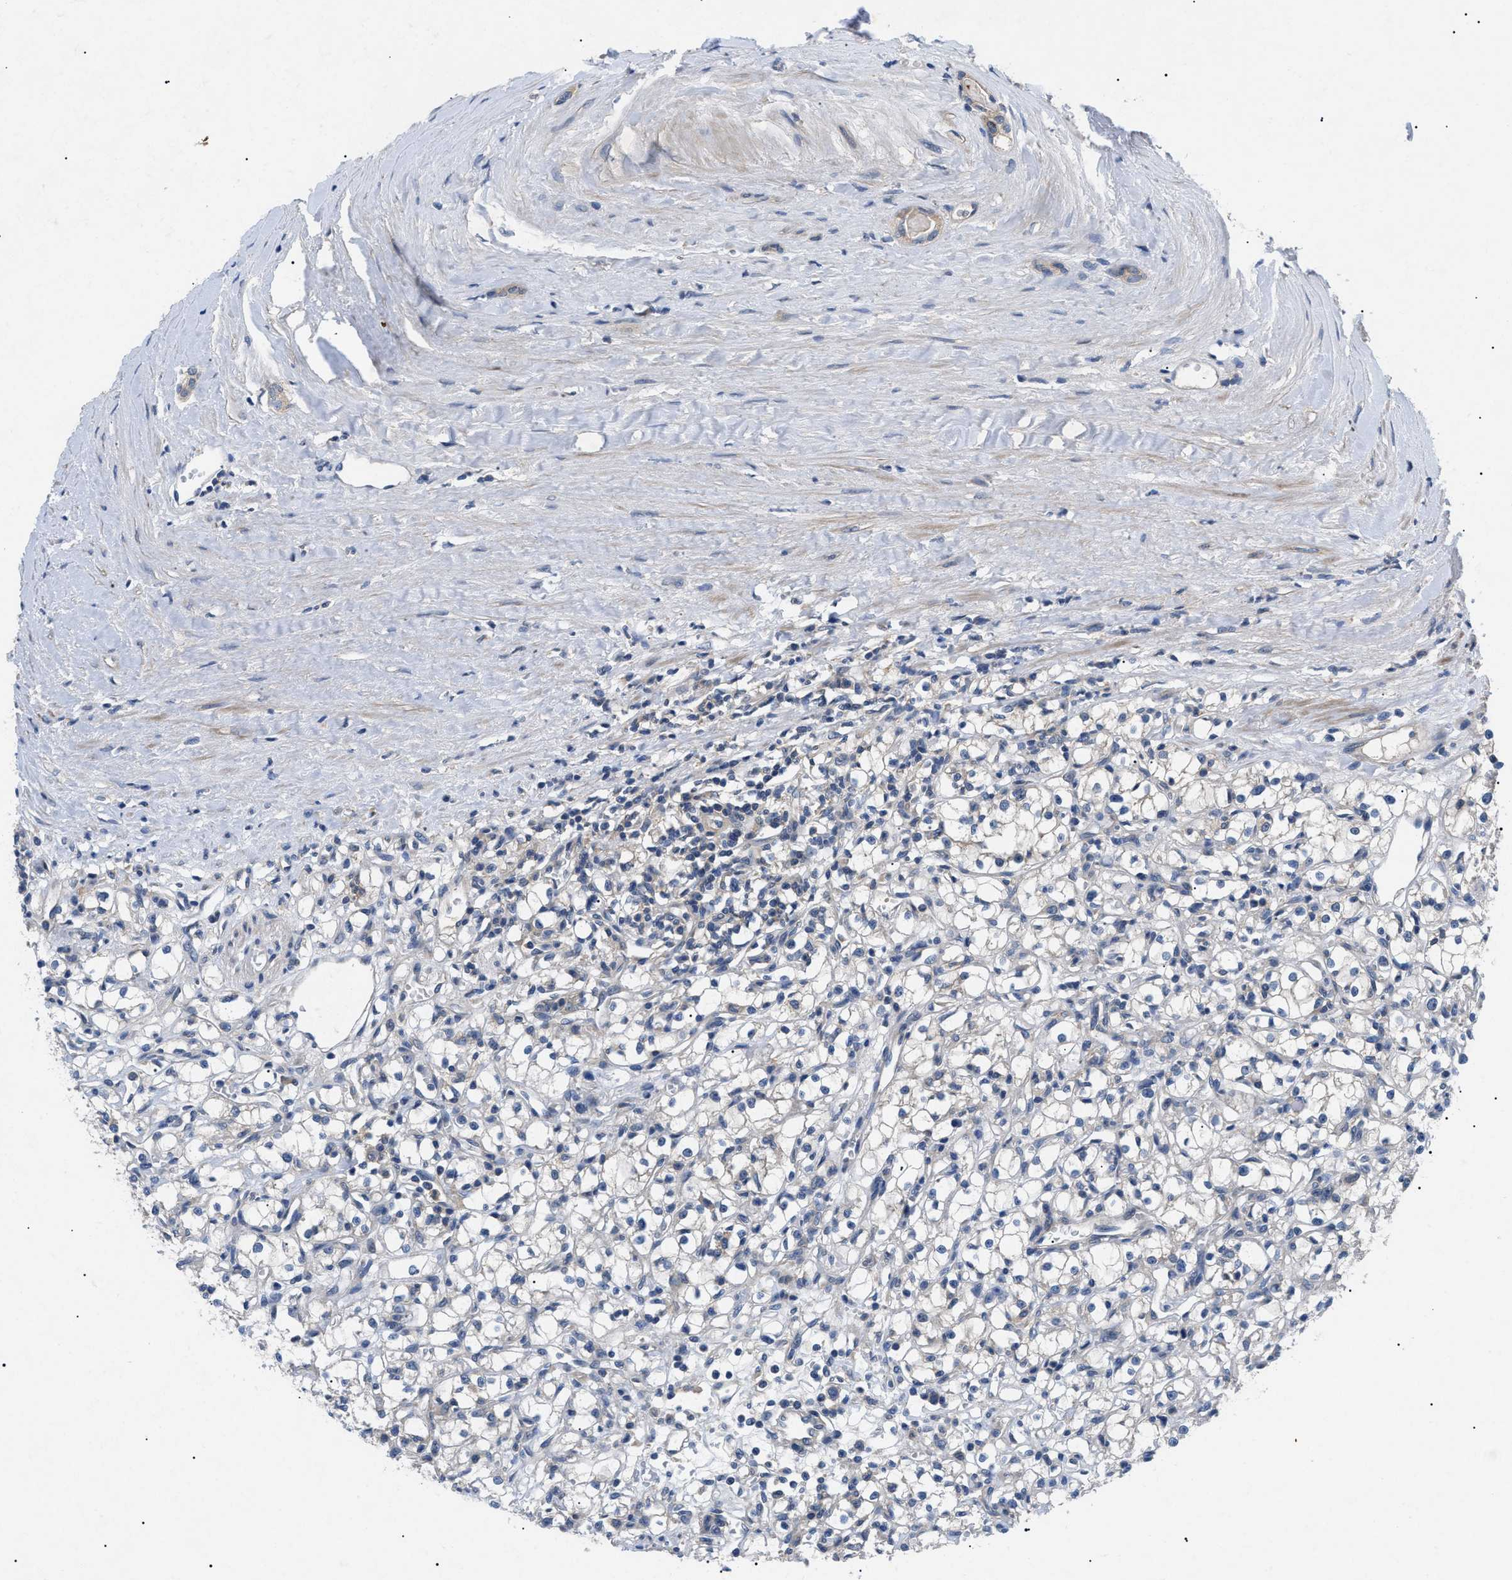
{"staining": {"intensity": "weak", "quantity": "<25%", "location": "cytoplasmic/membranous"}, "tissue": "renal cancer", "cell_type": "Tumor cells", "image_type": "cancer", "snomed": [{"axis": "morphology", "description": "Adenocarcinoma, NOS"}, {"axis": "topography", "description": "Kidney"}], "caption": "A high-resolution image shows IHC staining of renal cancer, which displays no significant staining in tumor cells.", "gene": "RIPK1", "patient": {"sex": "male", "age": 56}}